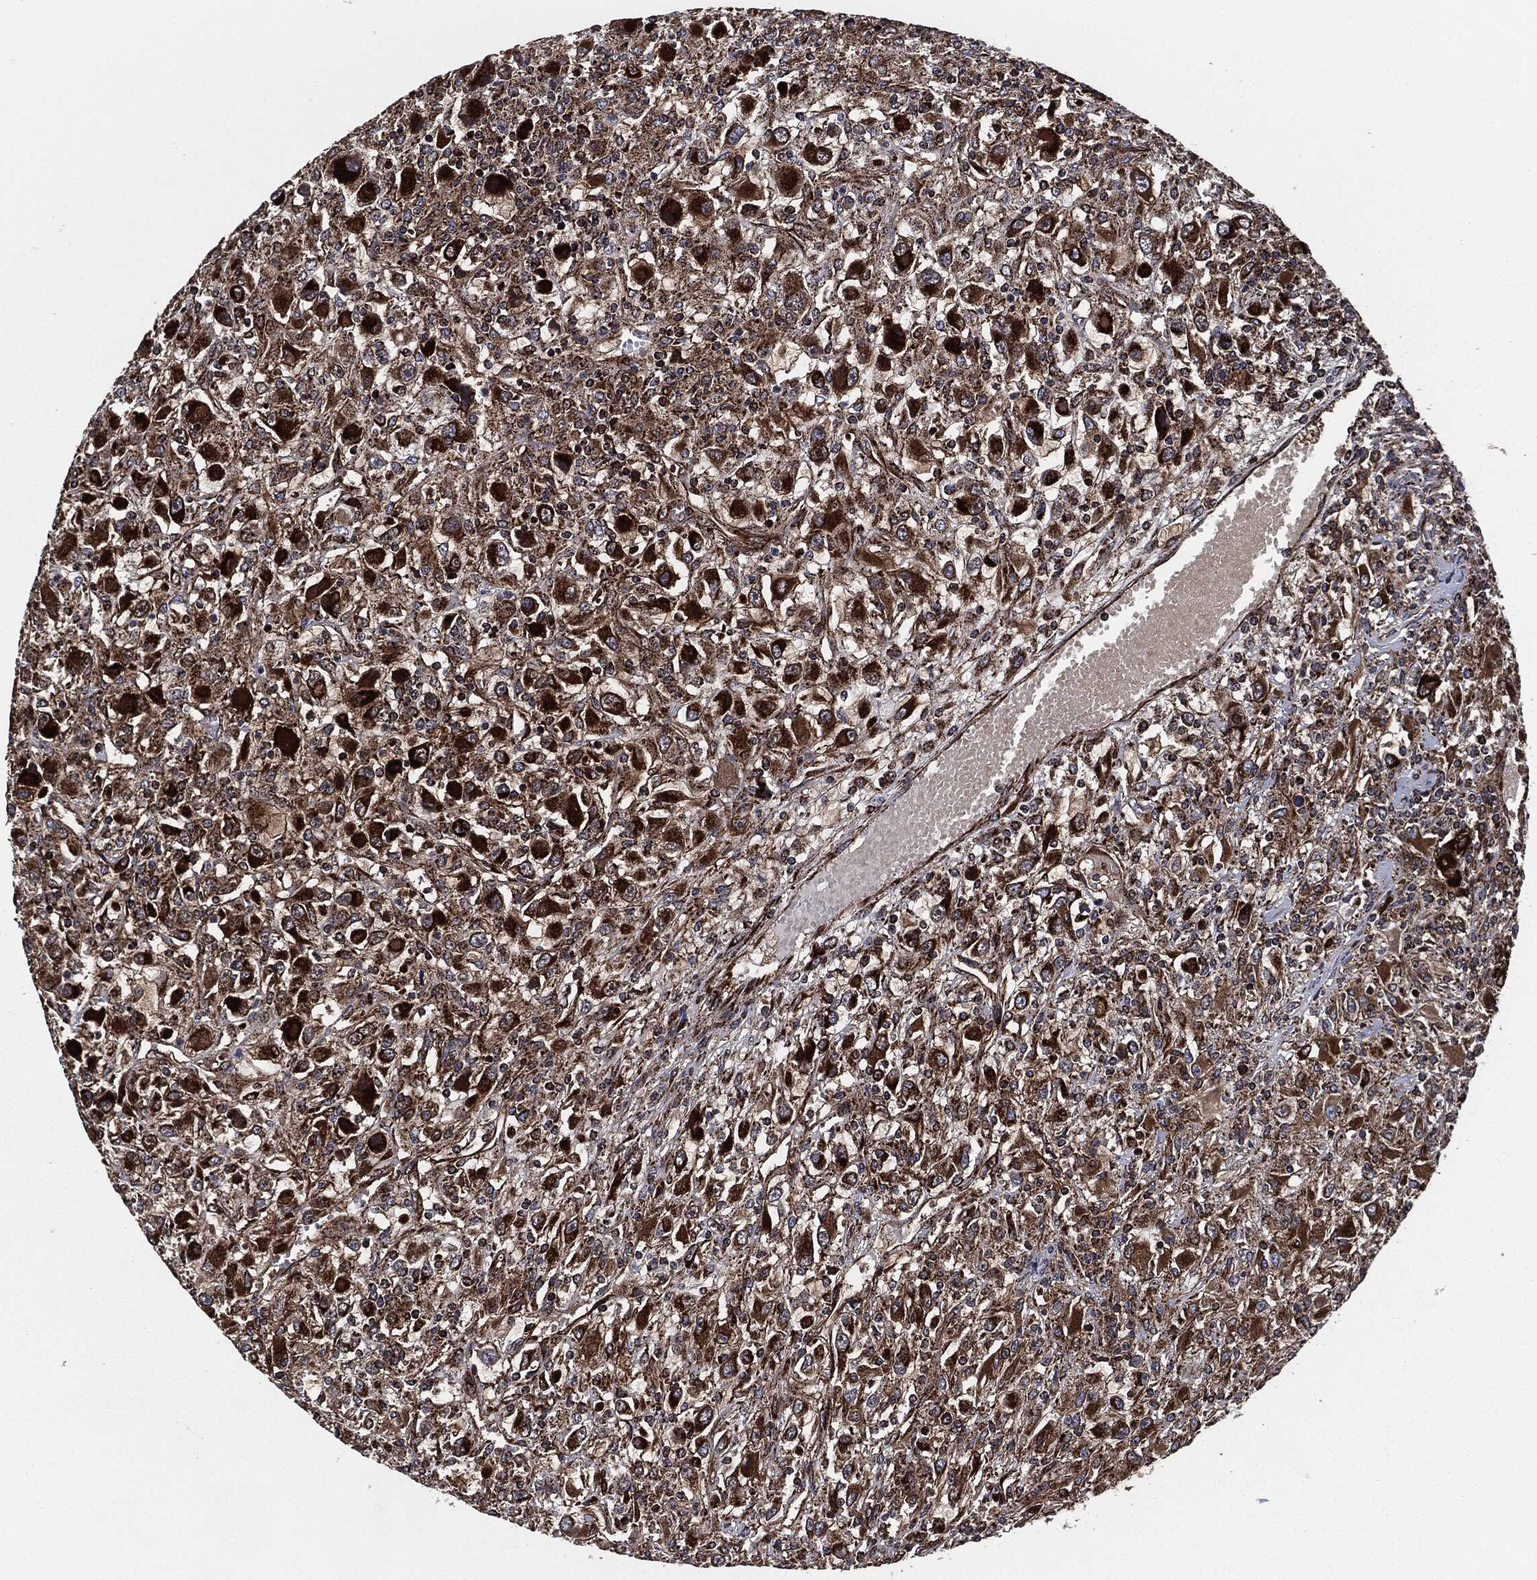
{"staining": {"intensity": "strong", "quantity": "25%-75%", "location": "cytoplasmic/membranous"}, "tissue": "renal cancer", "cell_type": "Tumor cells", "image_type": "cancer", "snomed": [{"axis": "morphology", "description": "Adenocarcinoma, NOS"}, {"axis": "topography", "description": "Kidney"}], "caption": "Immunohistochemistry micrograph of human adenocarcinoma (renal) stained for a protein (brown), which shows high levels of strong cytoplasmic/membranous staining in approximately 25%-75% of tumor cells.", "gene": "FH", "patient": {"sex": "female", "age": 67}}